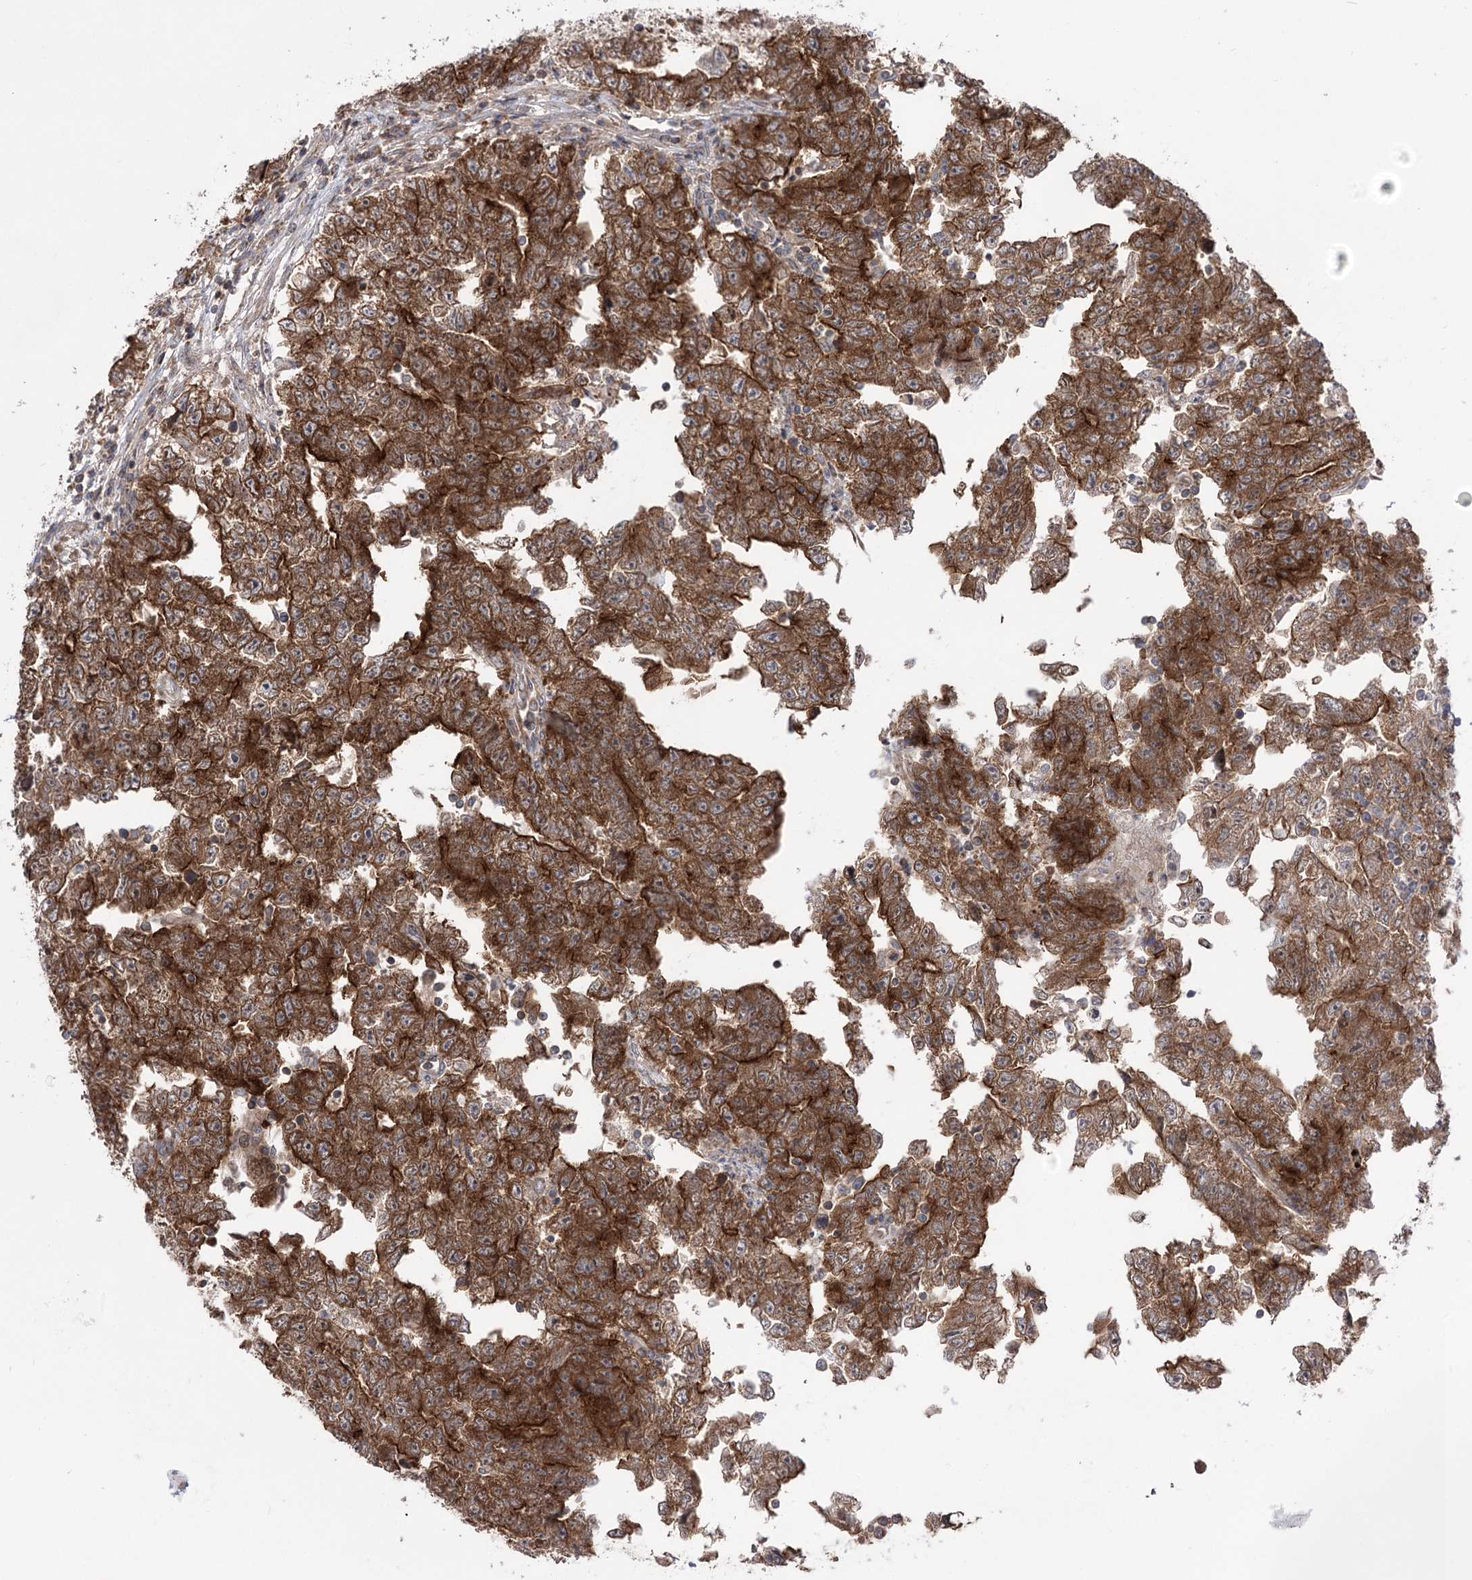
{"staining": {"intensity": "strong", "quantity": ">75%", "location": "cytoplasmic/membranous"}, "tissue": "testis cancer", "cell_type": "Tumor cells", "image_type": "cancer", "snomed": [{"axis": "morphology", "description": "Carcinoma, Embryonal, NOS"}, {"axis": "topography", "description": "Testis"}], "caption": "A brown stain highlights strong cytoplasmic/membranous positivity of a protein in human testis embryonal carcinoma tumor cells.", "gene": "XYLB", "patient": {"sex": "male", "age": 25}}